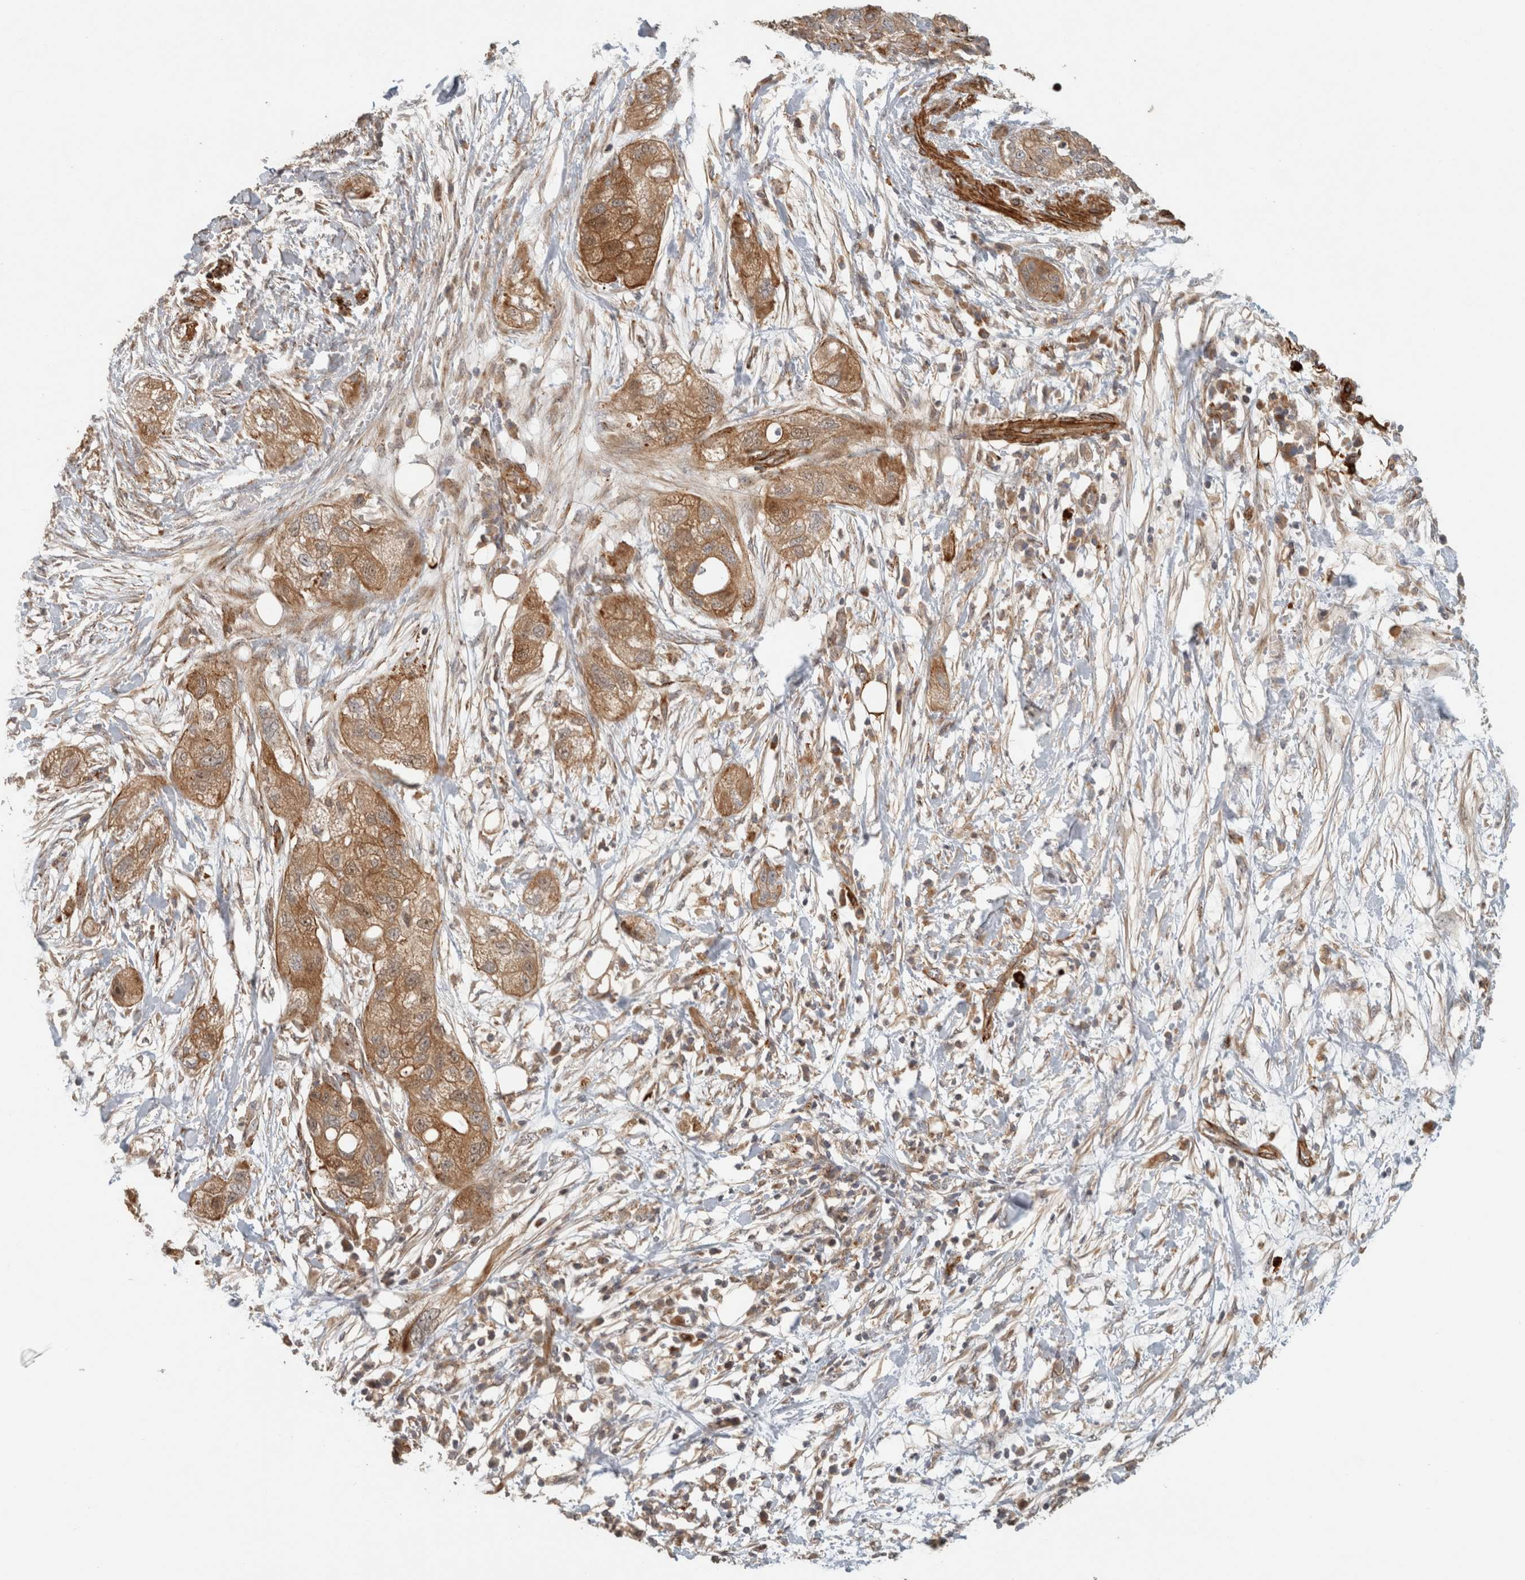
{"staining": {"intensity": "moderate", "quantity": ">75%", "location": "cytoplasmic/membranous"}, "tissue": "pancreatic cancer", "cell_type": "Tumor cells", "image_type": "cancer", "snomed": [{"axis": "morphology", "description": "Adenocarcinoma, NOS"}, {"axis": "topography", "description": "Pancreas"}], "caption": "Pancreatic cancer (adenocarcinoma) tissue shows moderate cytoplasmic/membranous staining in approximately >75% of tumor cells", "gene": "SIPA1L2", "patient": {"sex": "female", "age": 78}}